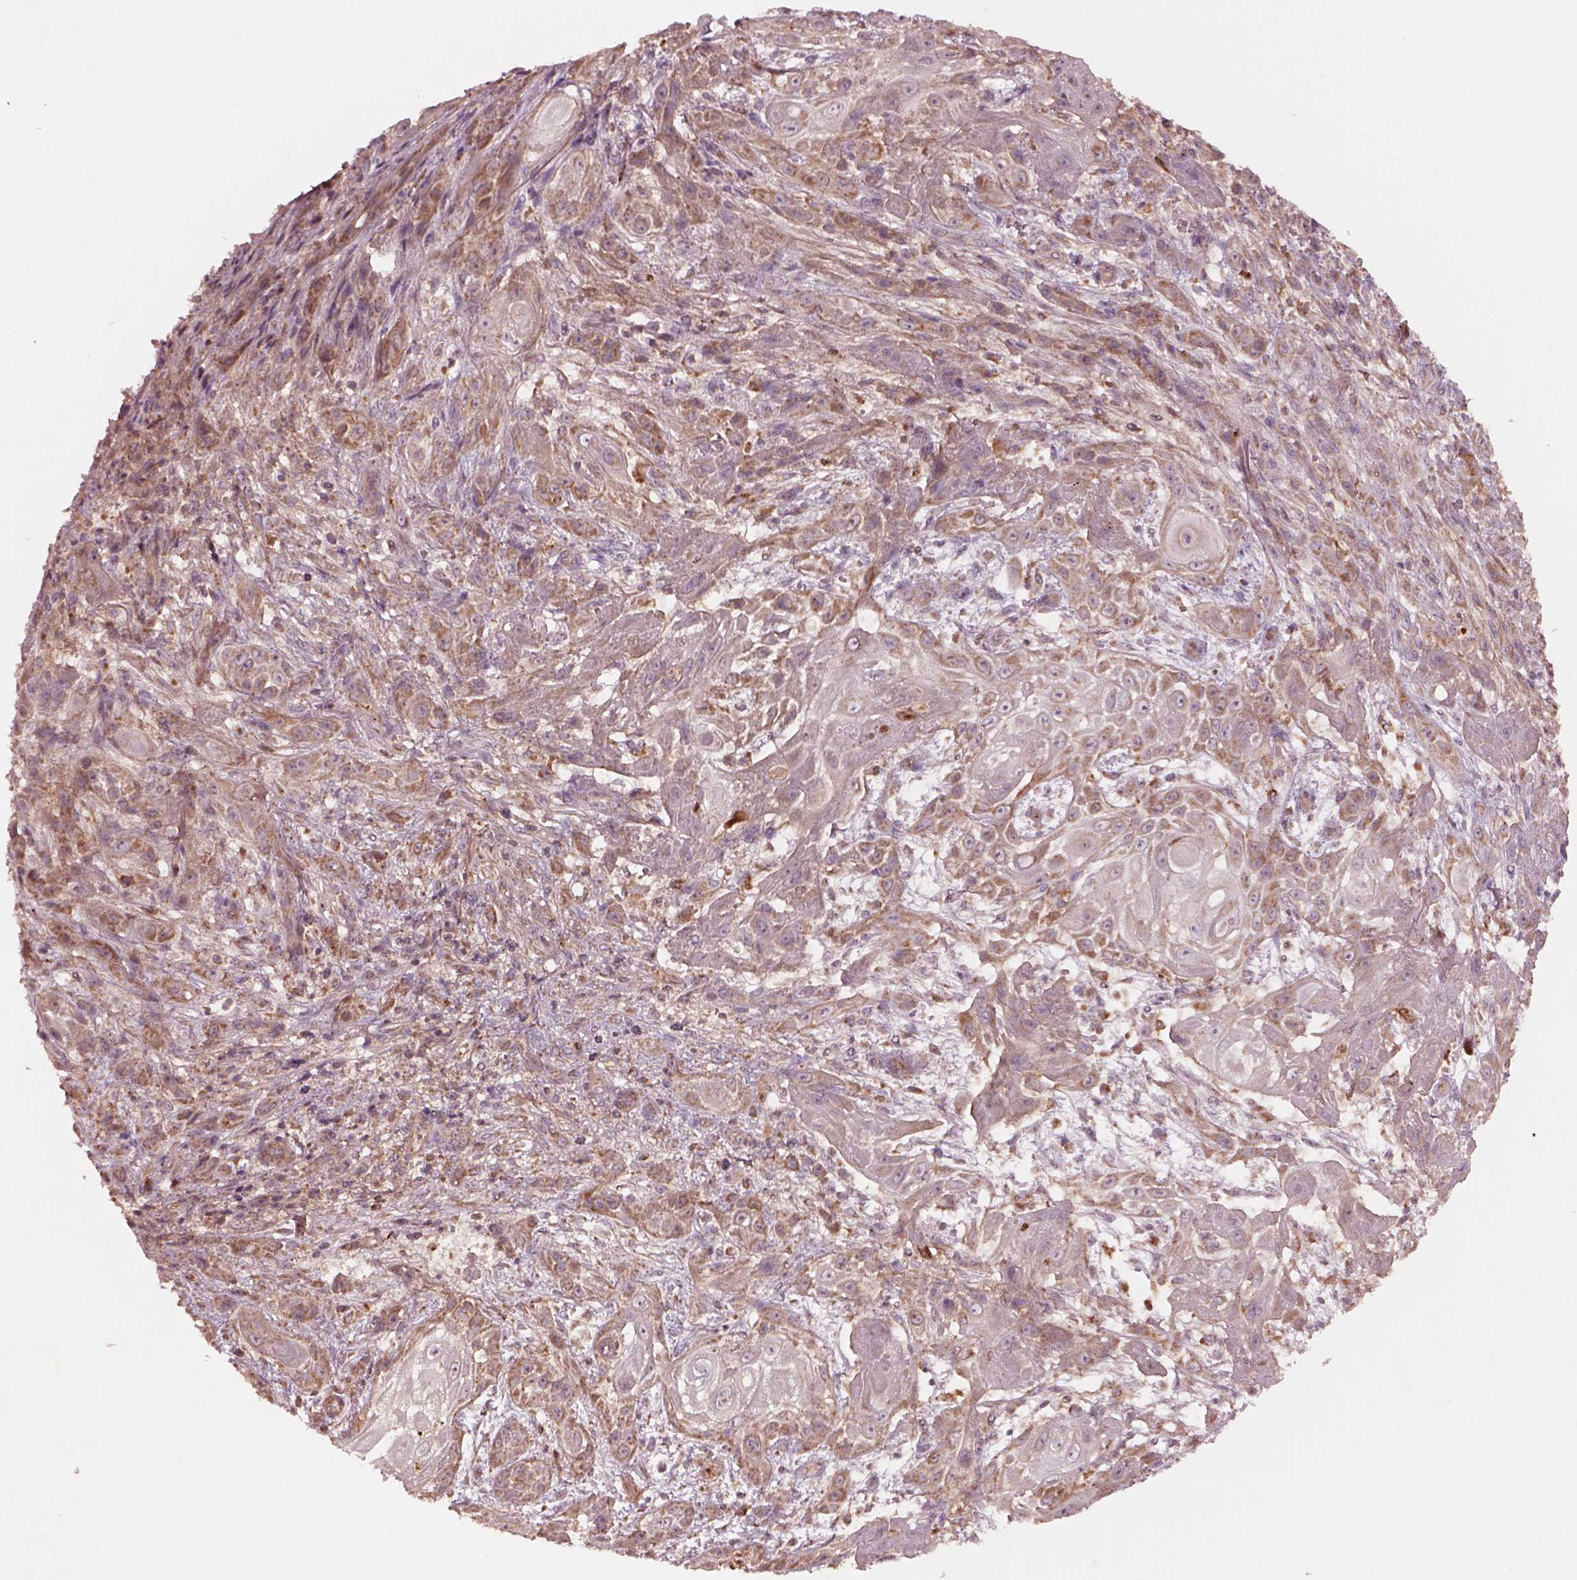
{"staining": {"intensity": "weak", "quantity": ">75%", "location": "cytoplasmic/membranous"}, "tissue": "skin cancer", "cell_type": "Tumor cells", "image_type": "cancer", "snomed": [{"axis": "morphology", "description": "Squamous cell carcinoma, NOS"}, {"axis": "topography", "description": "Skin"}], "caption": "Skin squamous cell carcinoma stained with DAB (3,3'-diaminobenzidine) immunohistochemistry exhibits low levels of weak cytoplasmic/membranous staining in approximately >75% of tumor cells.", "gene": "SLC25A5", "patient": {"sex": "male", "age": 62}}